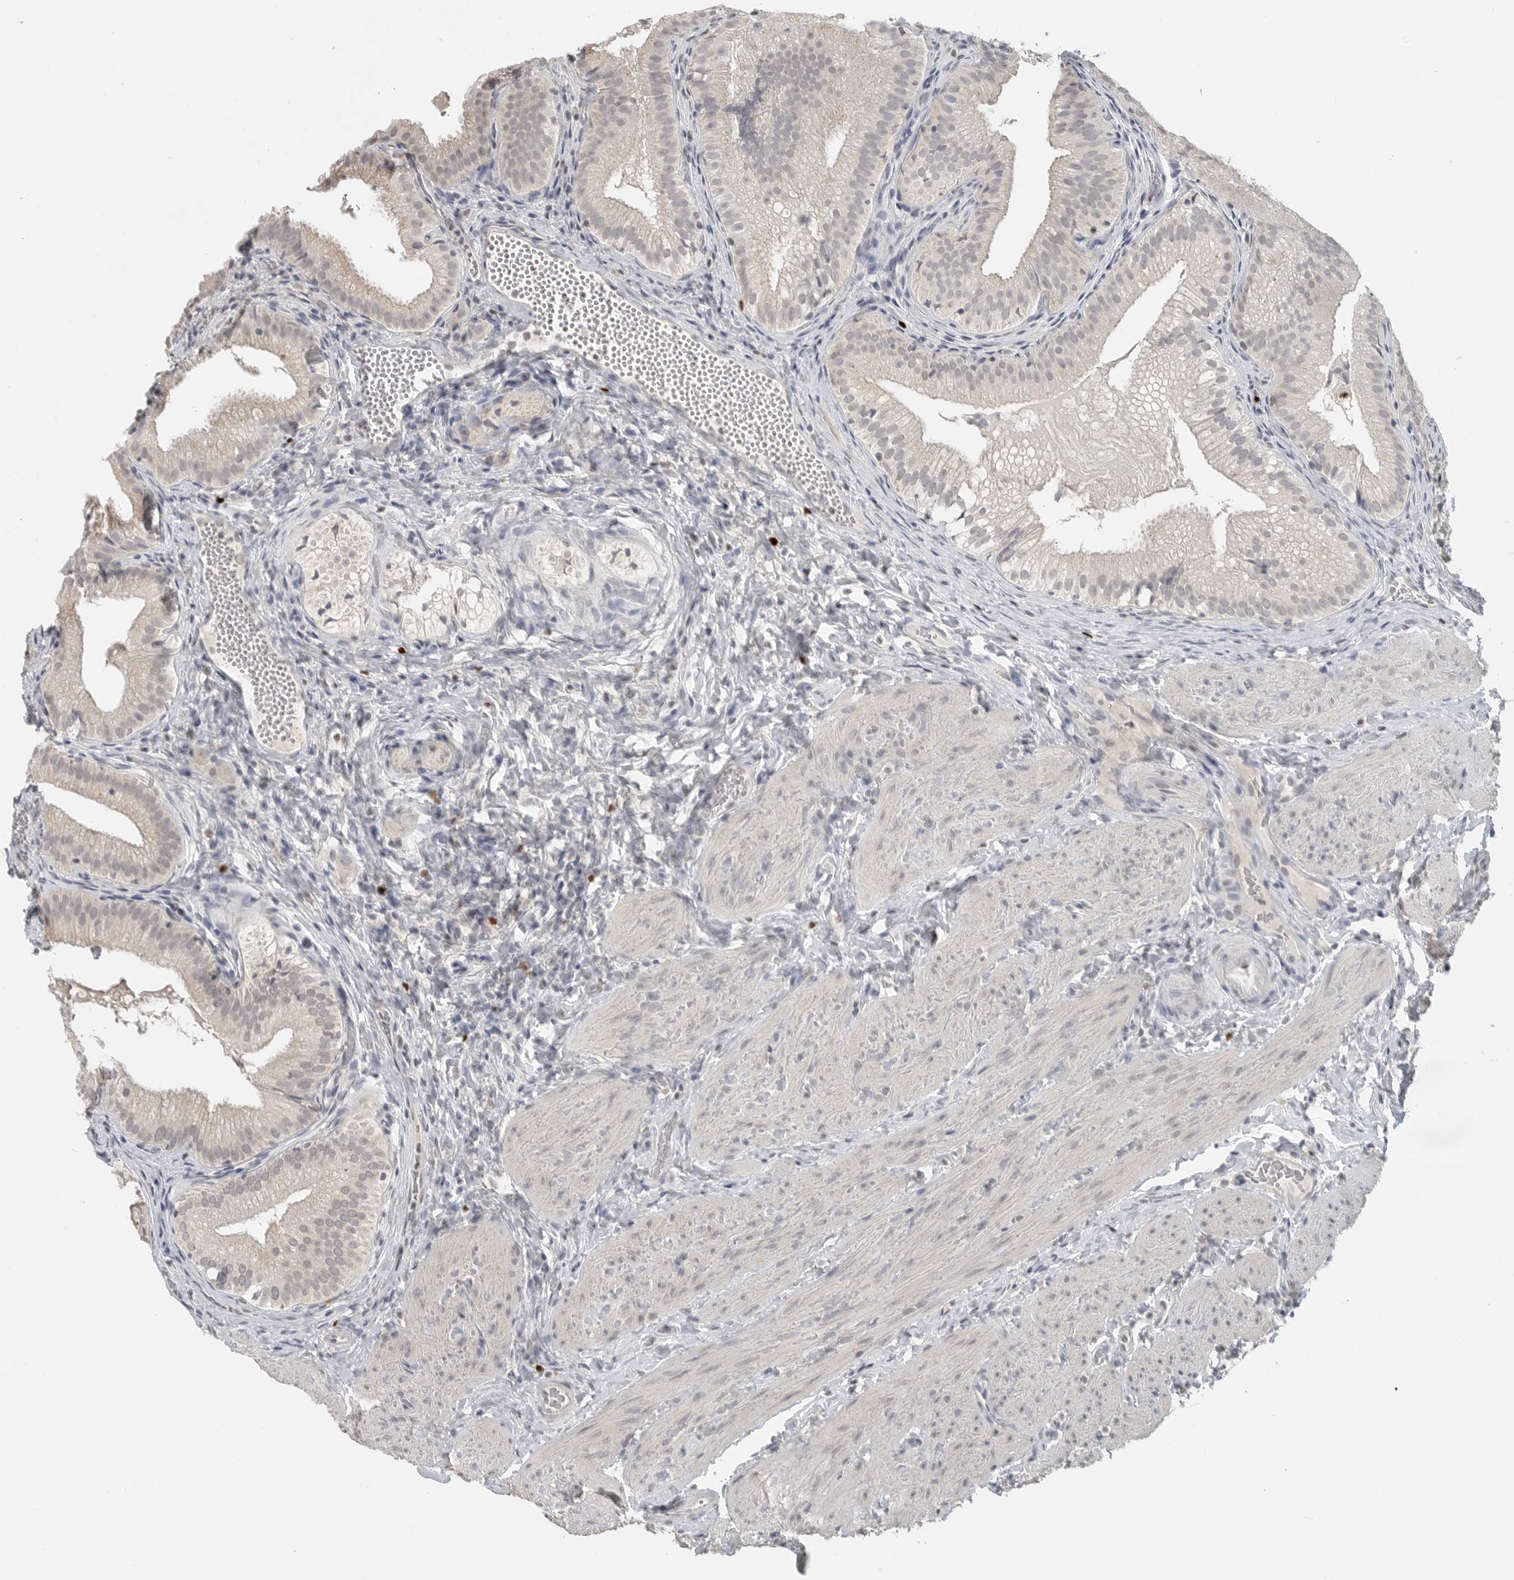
{"staining": {"intensity": "negative", "quantity": "none", "location": "none"}, "tissue": "gallbladder", "cell_type": "Glandular cells", "image_type": "normal", "snomed": [{"axis": "morphology", "description": "Normal tissue, NOS"}, {"axis": "topography", "description": "Gallbladder"}], "caption": "A histopathology image of human gallbladder is negative for staining in glandular cells. Brightfield microscopy of IHC stained with DAB (3,3'-diaminobenzidine) (brown) and hematoxylin (blue), captured at high magnification.", "gene": "FOXP3", "patient": {"sex": "female", "age": 30}}